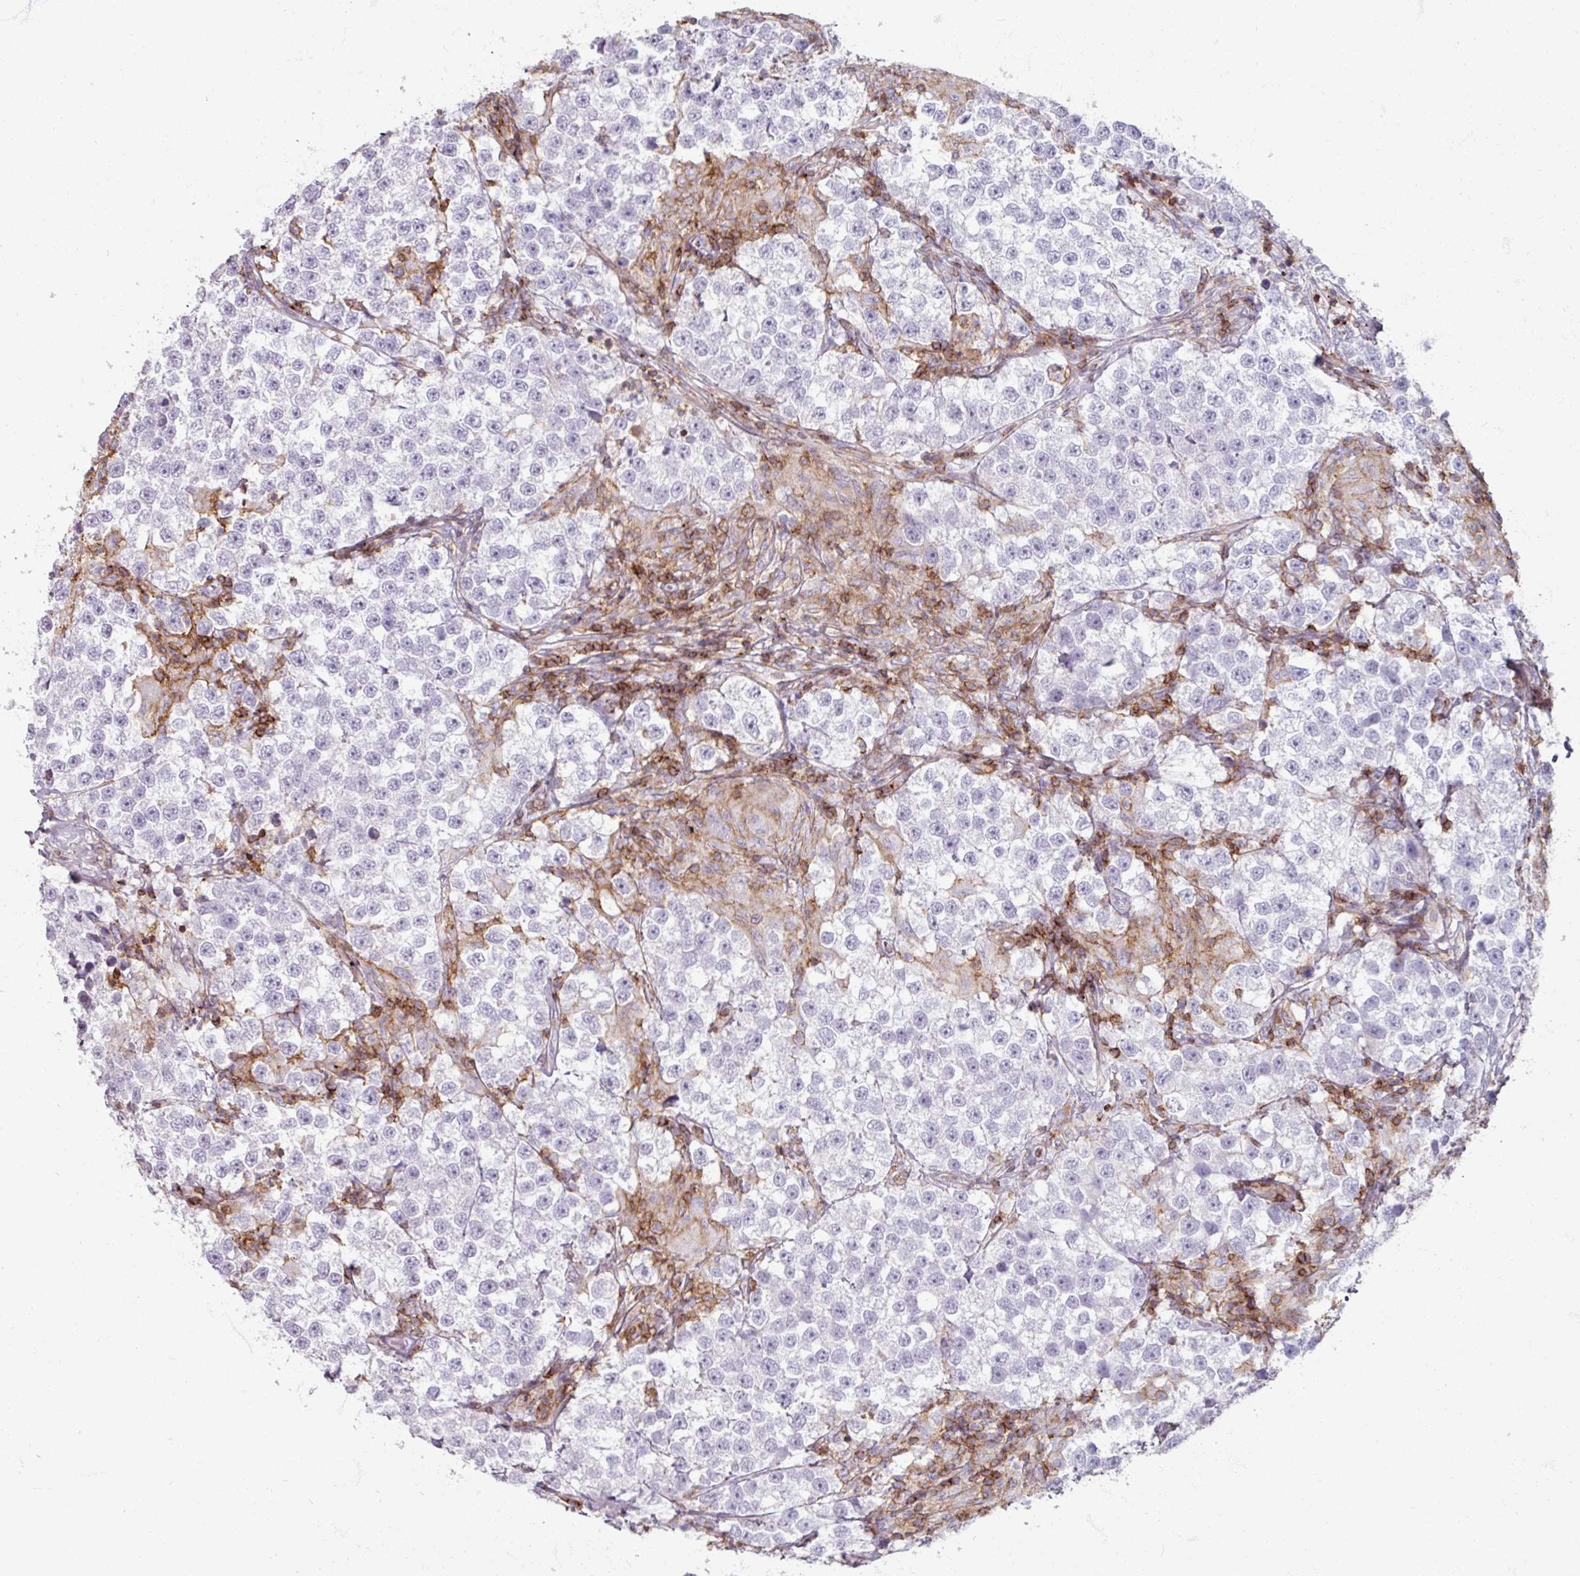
{"staining": {"intensity": "negative", "quantity": "none", "location": "none"}, "tissue": "testis cancer", "cell_type": "Tumor cells", "image_type": "cancer", "snomed": [{"axis": "morphology", "description": "Seminoma, NOS"}, {"axis": "topography", "description": "Testis"}], "caption": "Protein analysis of testis cancer exhibits no significant positivity in tumor cells.", "gene": "PTPRC", "patient": {"sex": "male", "age": 46}}